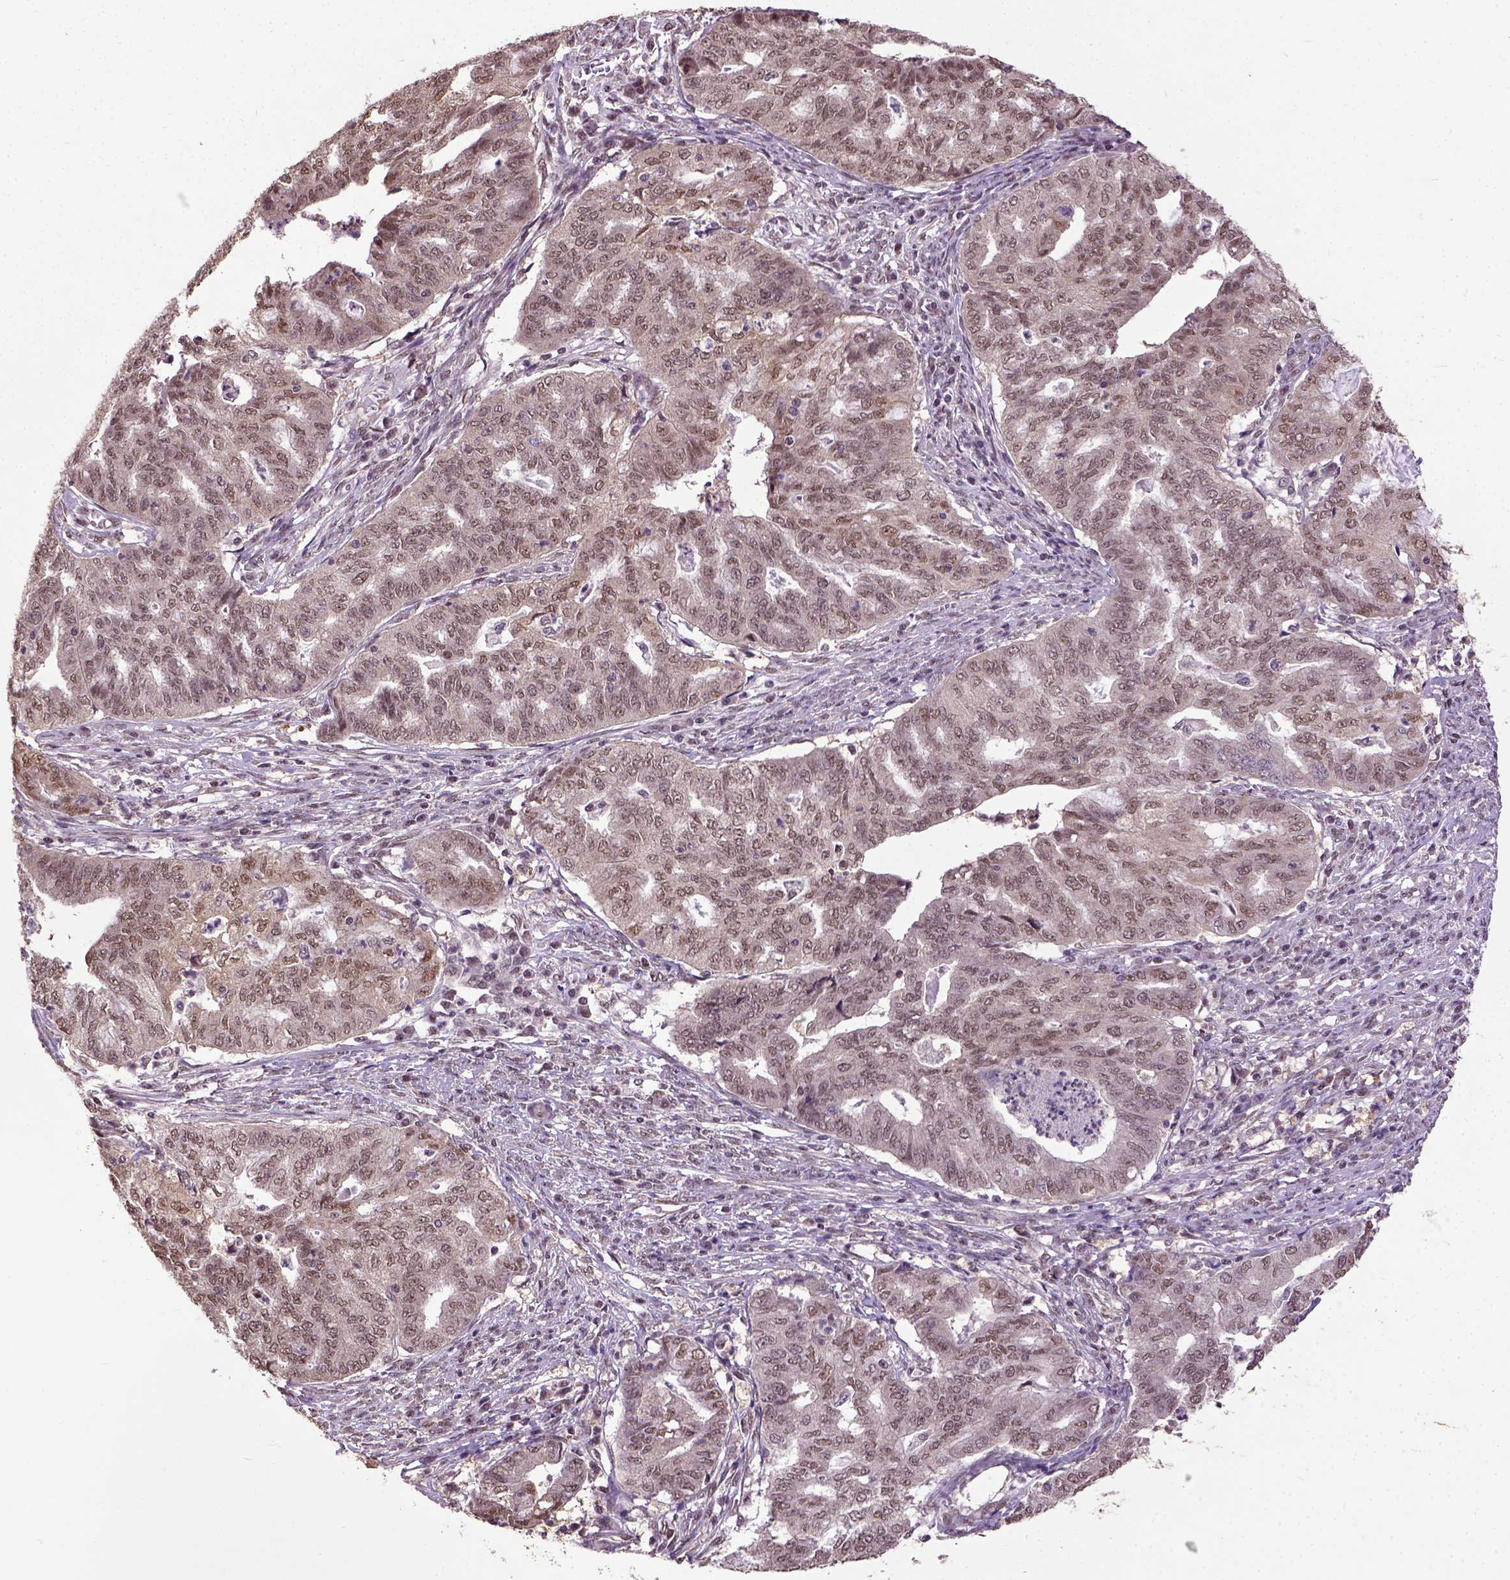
{"staining": {"intensity": "moderate", "quantity": ">75%", "location": "nuclear"}, "tissue": "endometrial cancer", "cell_type": "Tumor cells", "image_type": "cancer", "snomed": [{"axis": "morphology", "description": "Adenocarcinoma, NOS"}, {"axis": "topography", "description": "Endometrium"}], "caption": "IHC of endometrial cancer displays medium levels of moderate nuclear expression in about >75% of tumor cells.", "gene": "UBA3", "patient": {"sex": "female", "age": 79}}